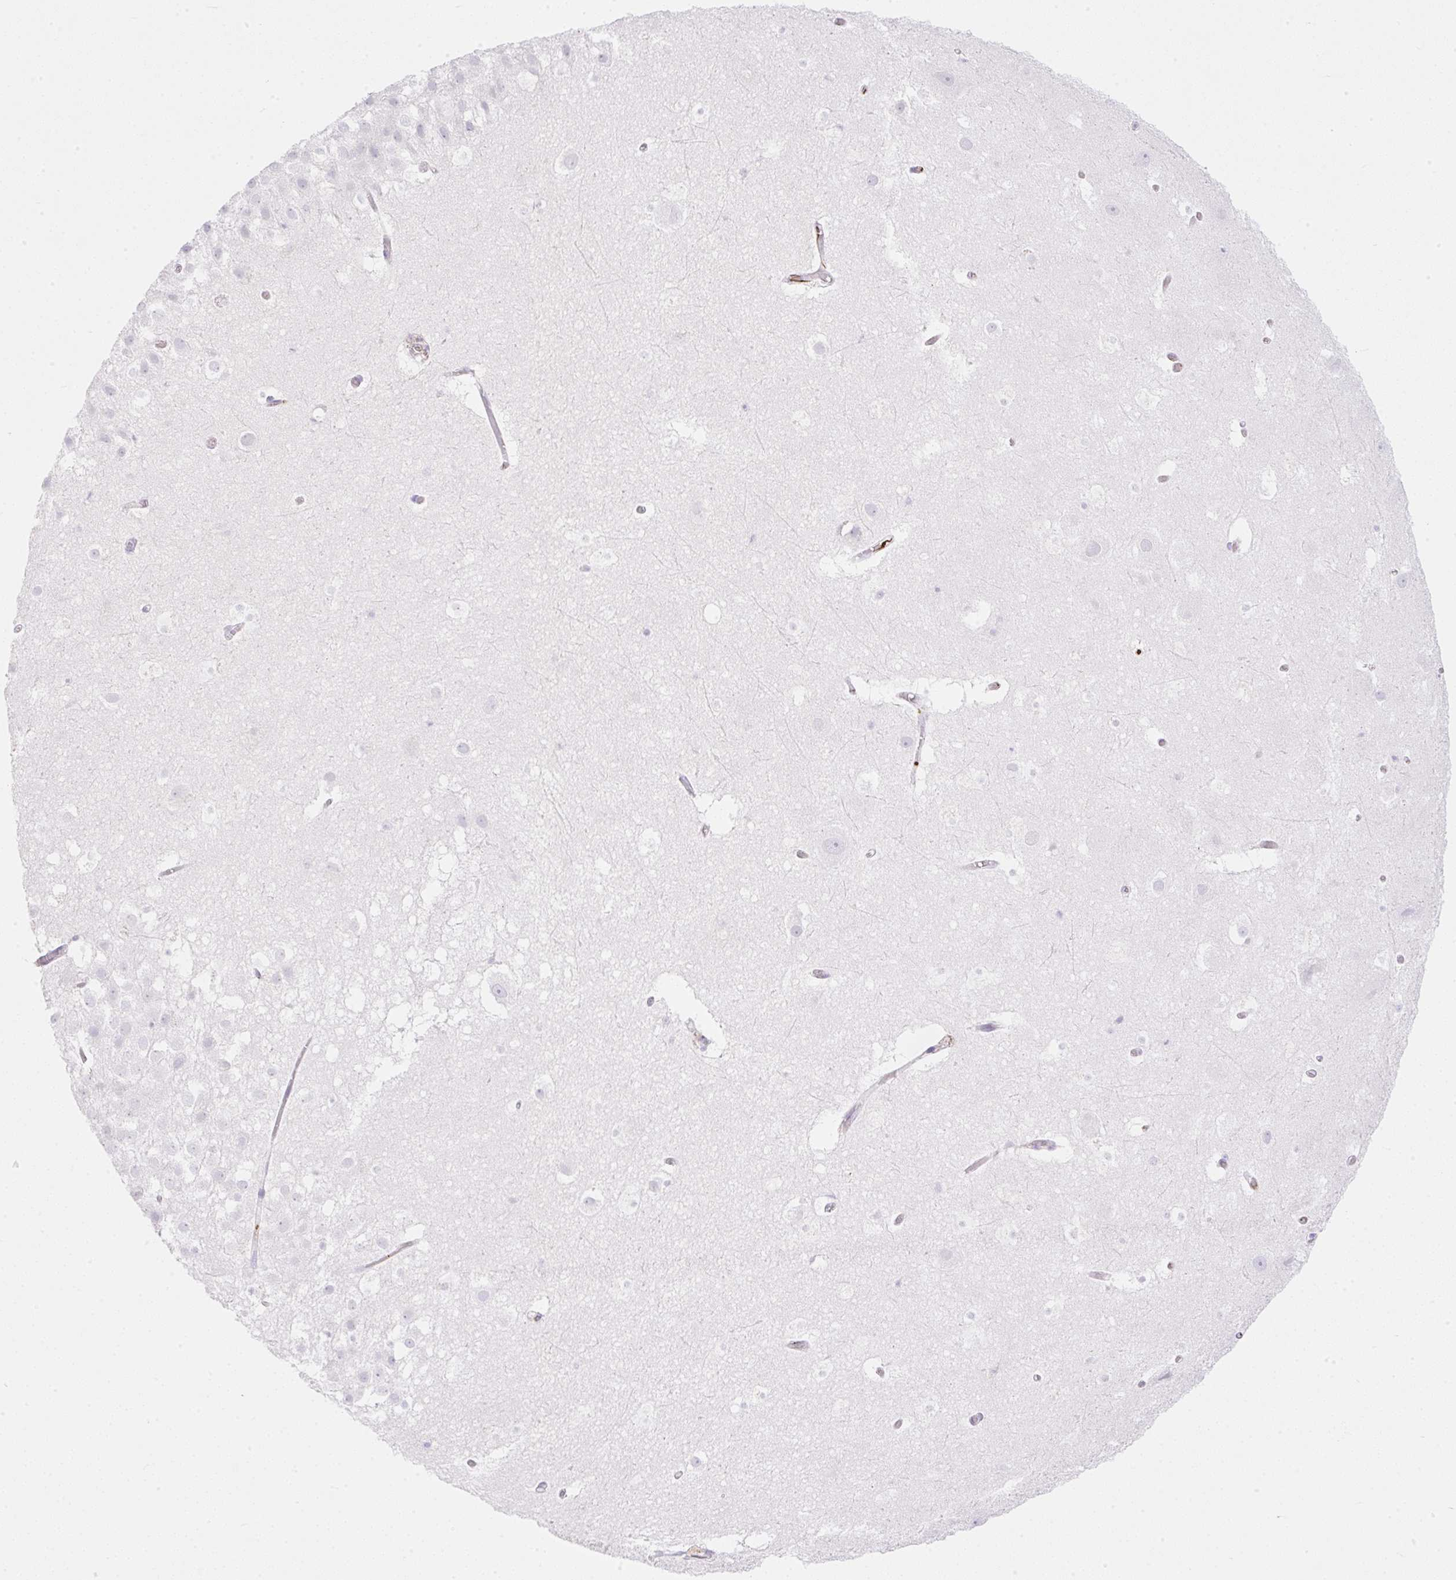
{"staining": {"intensity": "negative", "quantity": "none", "location": "none"}, "tissue": "hippocampus", "cell_type": "Glial cells", "image_type": "normal", "snomed": [{"axis": "morphology", "description": "Normal tissue, NOS"}, {"axis": "topography", "description": "Hippocampus"}], "caption": "High power microscopy photomicrograph of an IHC image of normal hippocampus, revealing no significant staining in glial cells.", "gene": "CDX1", "patient": {"sex": "female", "age": 52}}